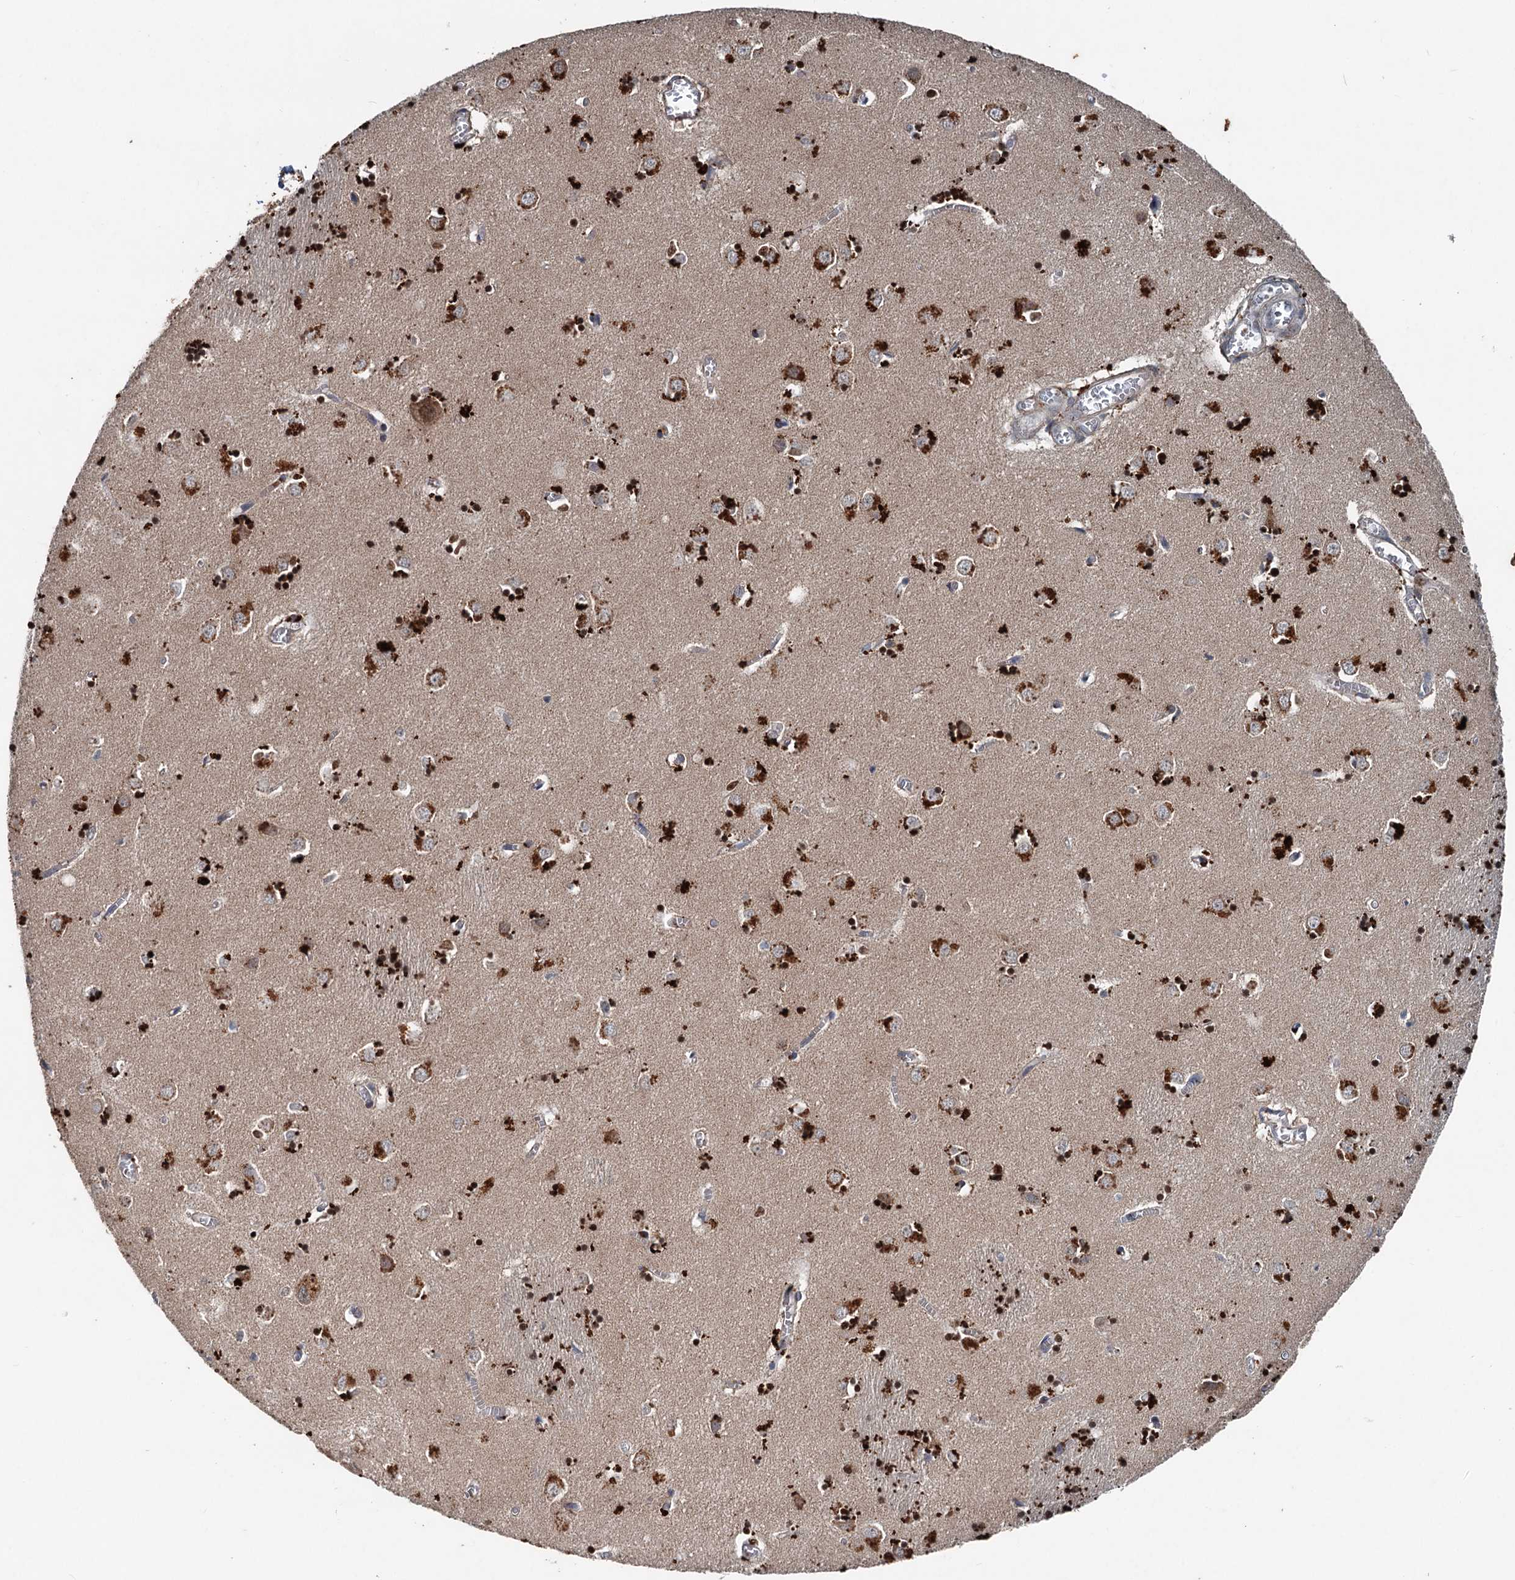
{"staining": {"intensity": "strong", "quantity": "<25%", "location": "cytoplasmic/membranous"}, "tissue": "caudate", "cell_type": "Glial cells", "image_type": "normal", "snomed": [{"axis": "morphology", "description": "Normal tissue, NOS"}, {"axis": "topography", "description": "Lateral ventricle wall"}], "caption": "DAB (3,3'-diaminobenzidine) immunohistochemical staining of benign caudate demonstrates strong cytoplasmic/membranous protein positivity in about <25% of glial cells. The staining was performed using DAB (3,3'-diaminobenzidine) to visualize the protein expression in brown, while the nuclei were stained in blue with hematoxylin (Magnification: 20x).", "gene": "N4BP2L2", "patient": {"sex": "male", "age": 70}}